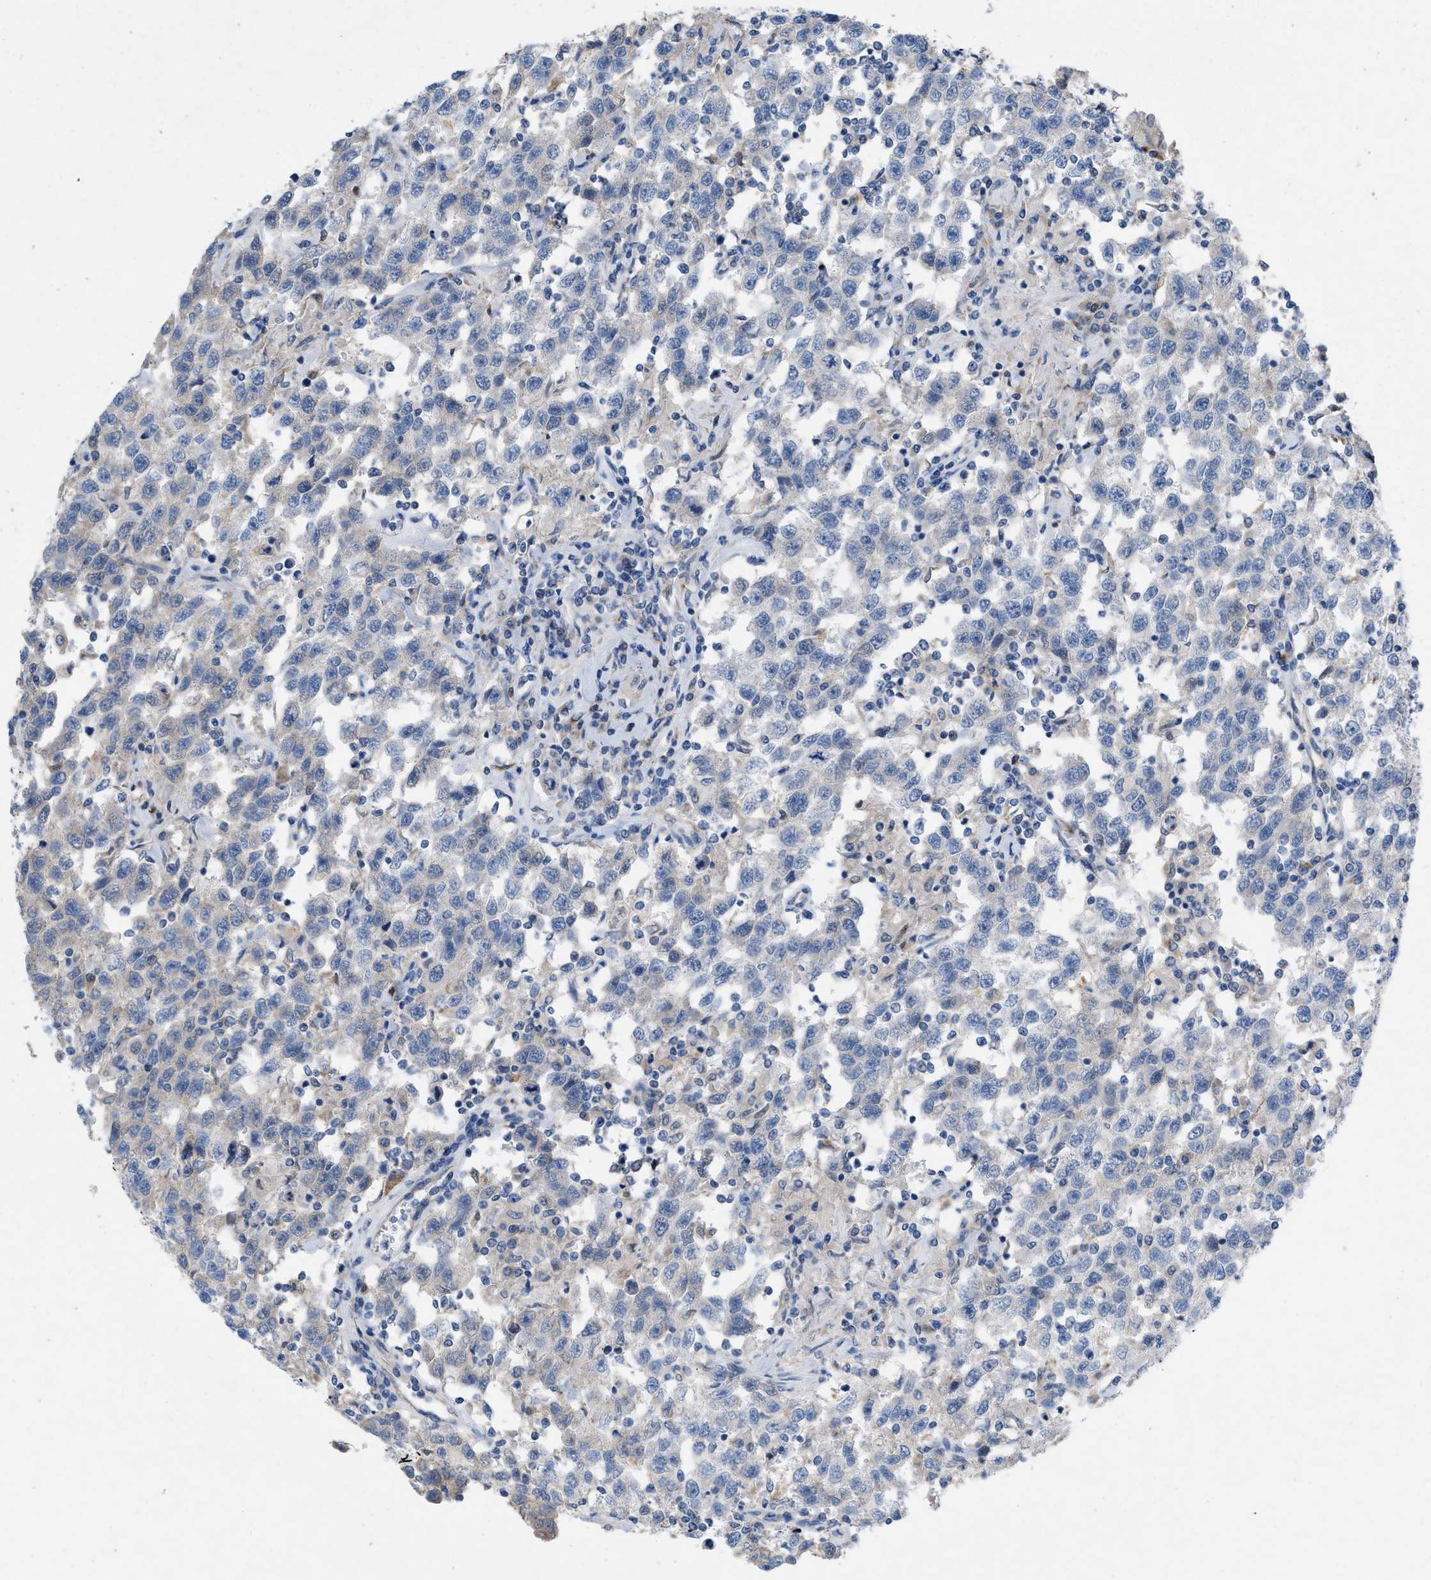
{"staining": {"intensity": "negative", "quantity": "none", "location": "none"}, "tissue": "testis cancer", "cell_type": "Tumor cells", "image_type": "cancer", "snomed": [{"axis": "morphology", "description": "Seminoma, NOS"}, {"axis": "topography", "description": "Testis"}], "caption": "Immunohistochemistry (IHC) photomicrograph of human testis cancer stained for a protein (brown), which reveals no expression in tumor cells.", "gene": "PLPPR5", "patient": {"sex": "male", "age": 41}}